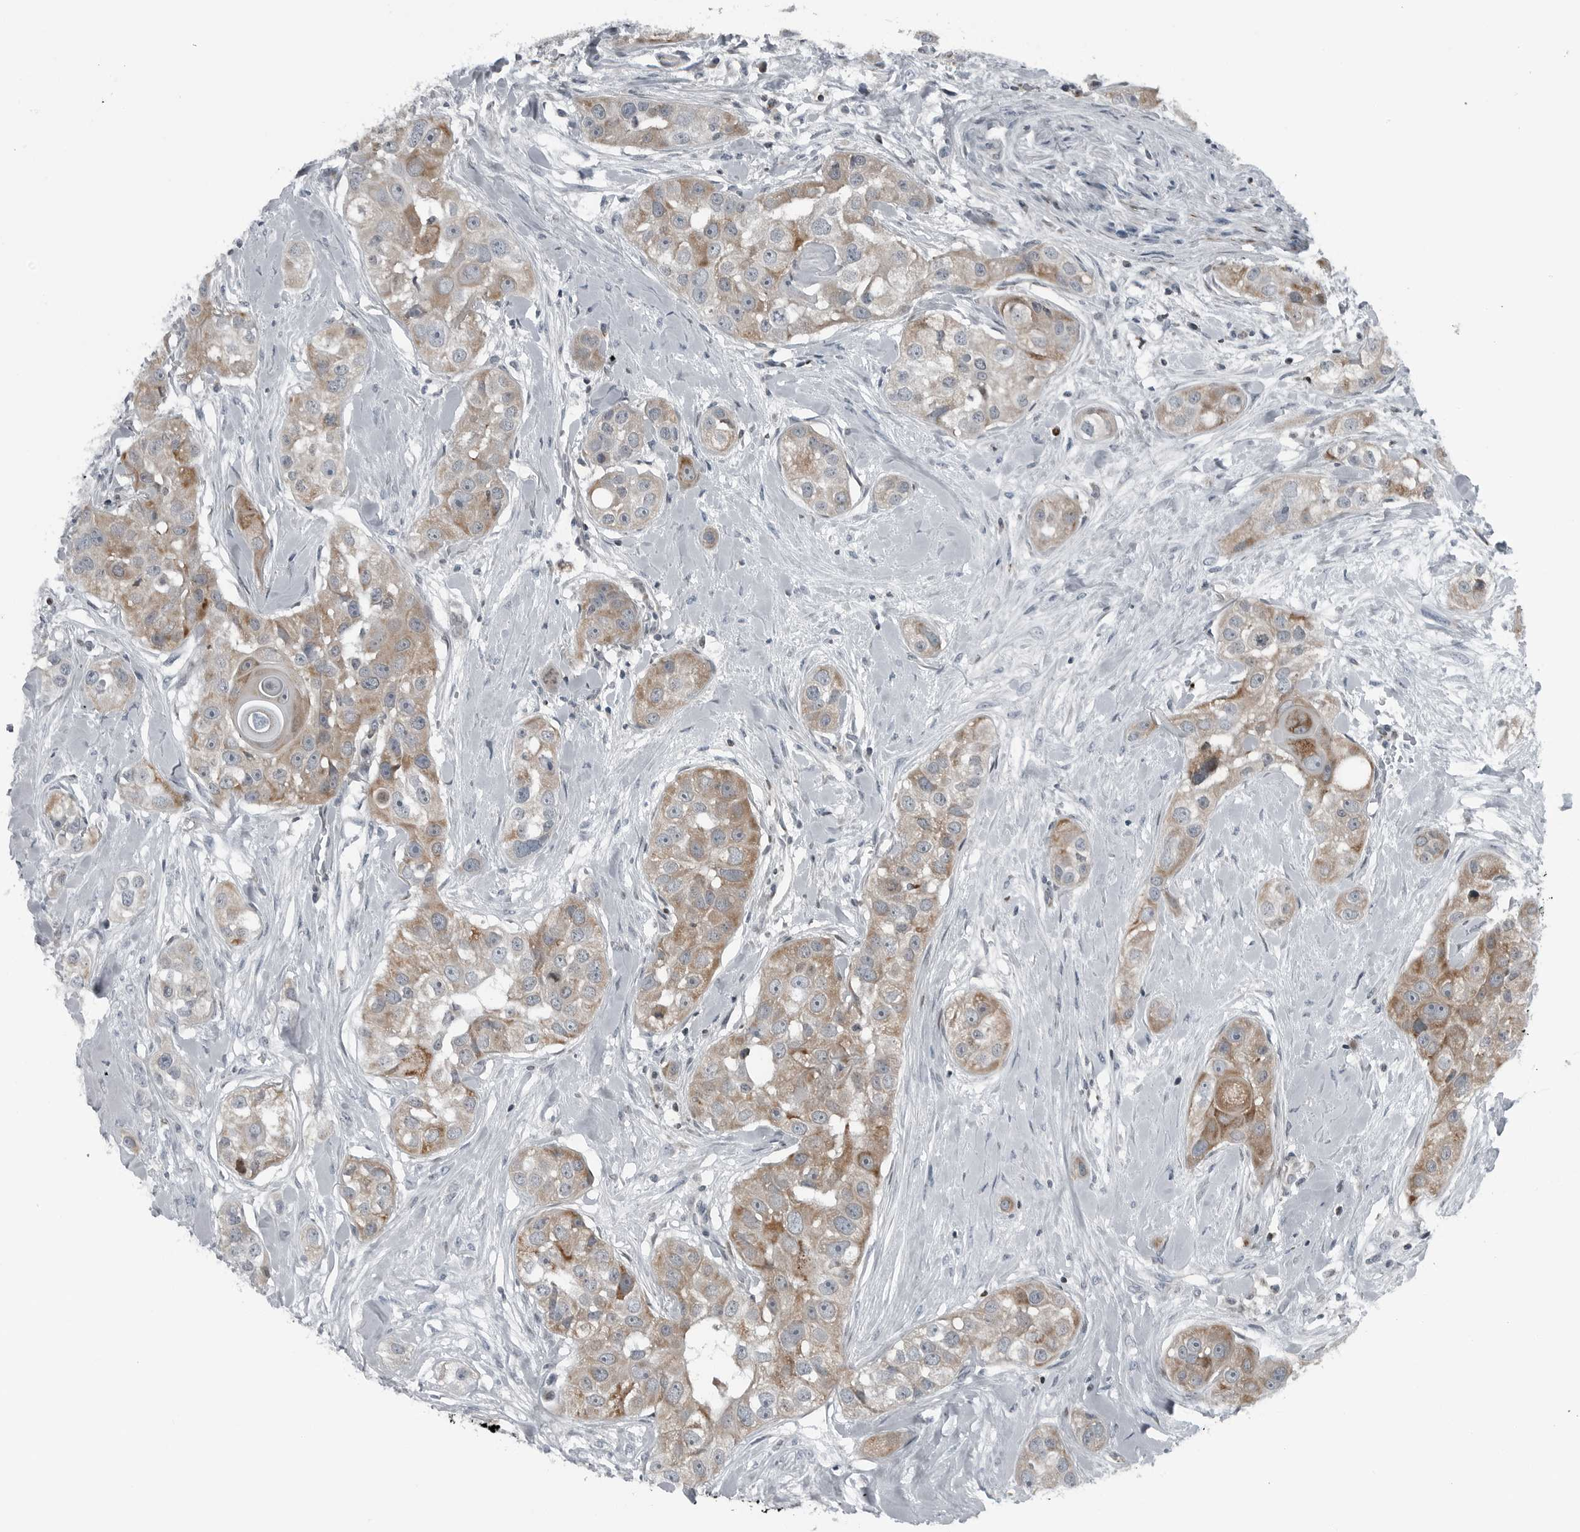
{"staining": {"intensity": "moderate", "quantity": ">75%", "location": "cytoplasmic/membranous"}, "tissue": "head and neck cancer", "cell_type": "Tumor cells", "image_type": "cancer", "snomed": [{"axis": "morphology", "description": "Normal tissue, NOS"}, {"axis": "morphology", "description": "Squamous cell carcinoma, NOS"}, {"axis": "topography", "description": "Skeletal muscle"}, {"axis": "topography", "description": "Head-Neck"}], "caption": "This is a histology image of immunohistochemistry (IHC) staining of head and neck cancer (squamous cell carcinoma), which shows moderate positivity in the cytoplasmic/membranous of tumor cells.", "gene": "GAK", "patient": {"sex": "male", "age": 51}}